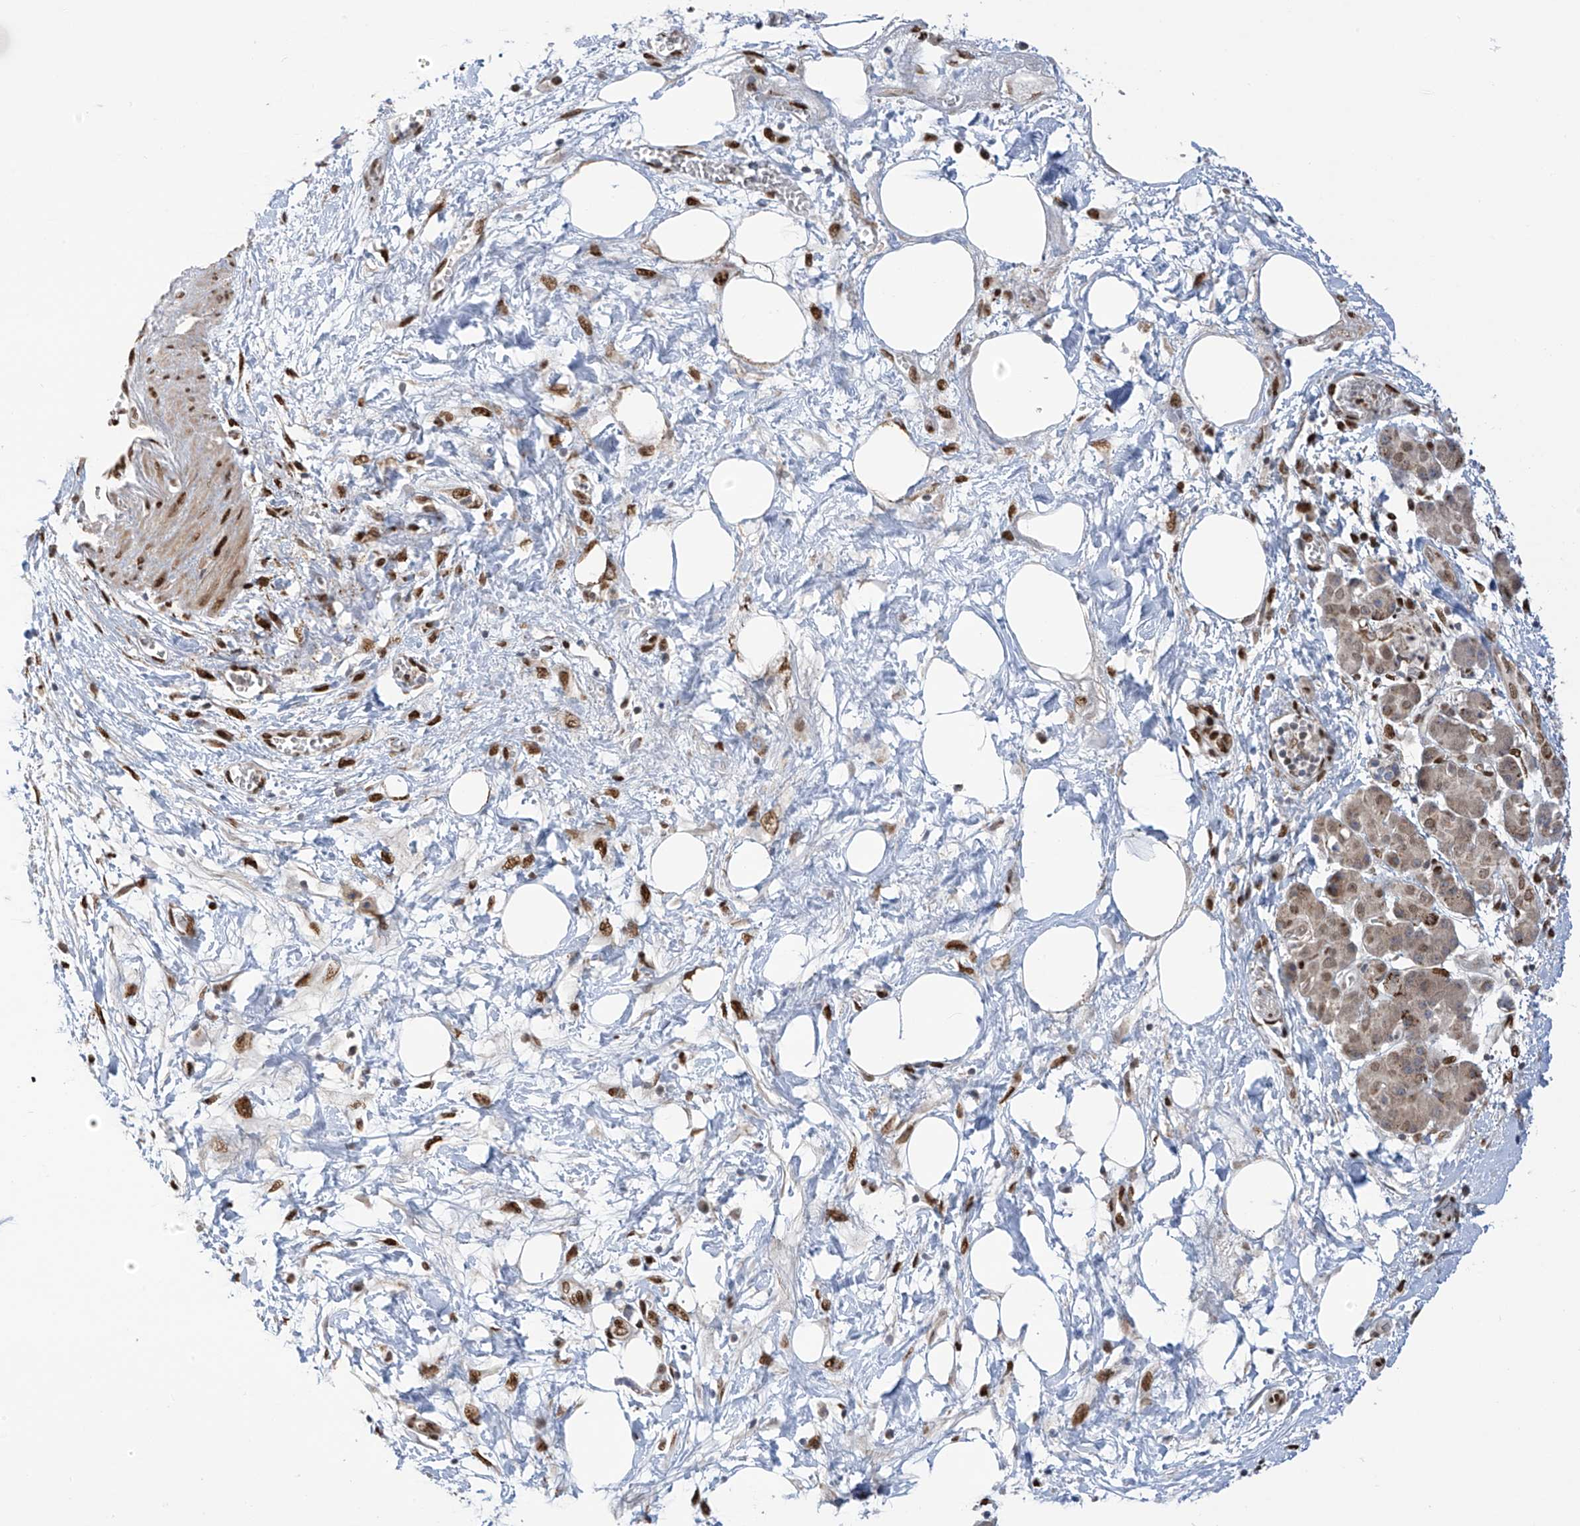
{"staining": {"intensity": "moderate", "quantity": "<25%", "location": "nuclear"}, "tissue": "pancreatic cancer", "cell_type": "Tumor cells", "image_type": "cancer", "snomed": [{"axis": "morphology", "description": "Adenocarcinoma, NOS"}, {"axis": "topography", "description": "Pancreas"}], "caption": "IHC histopathology image of pancreatic adenocarcinoma stained for a protein (brown), which displays low levels of moderate nuclear positivity in approximately <25% of tumor cells.", "gene": "PM20D2", "patient": {"sex": "male", "age": 70}}